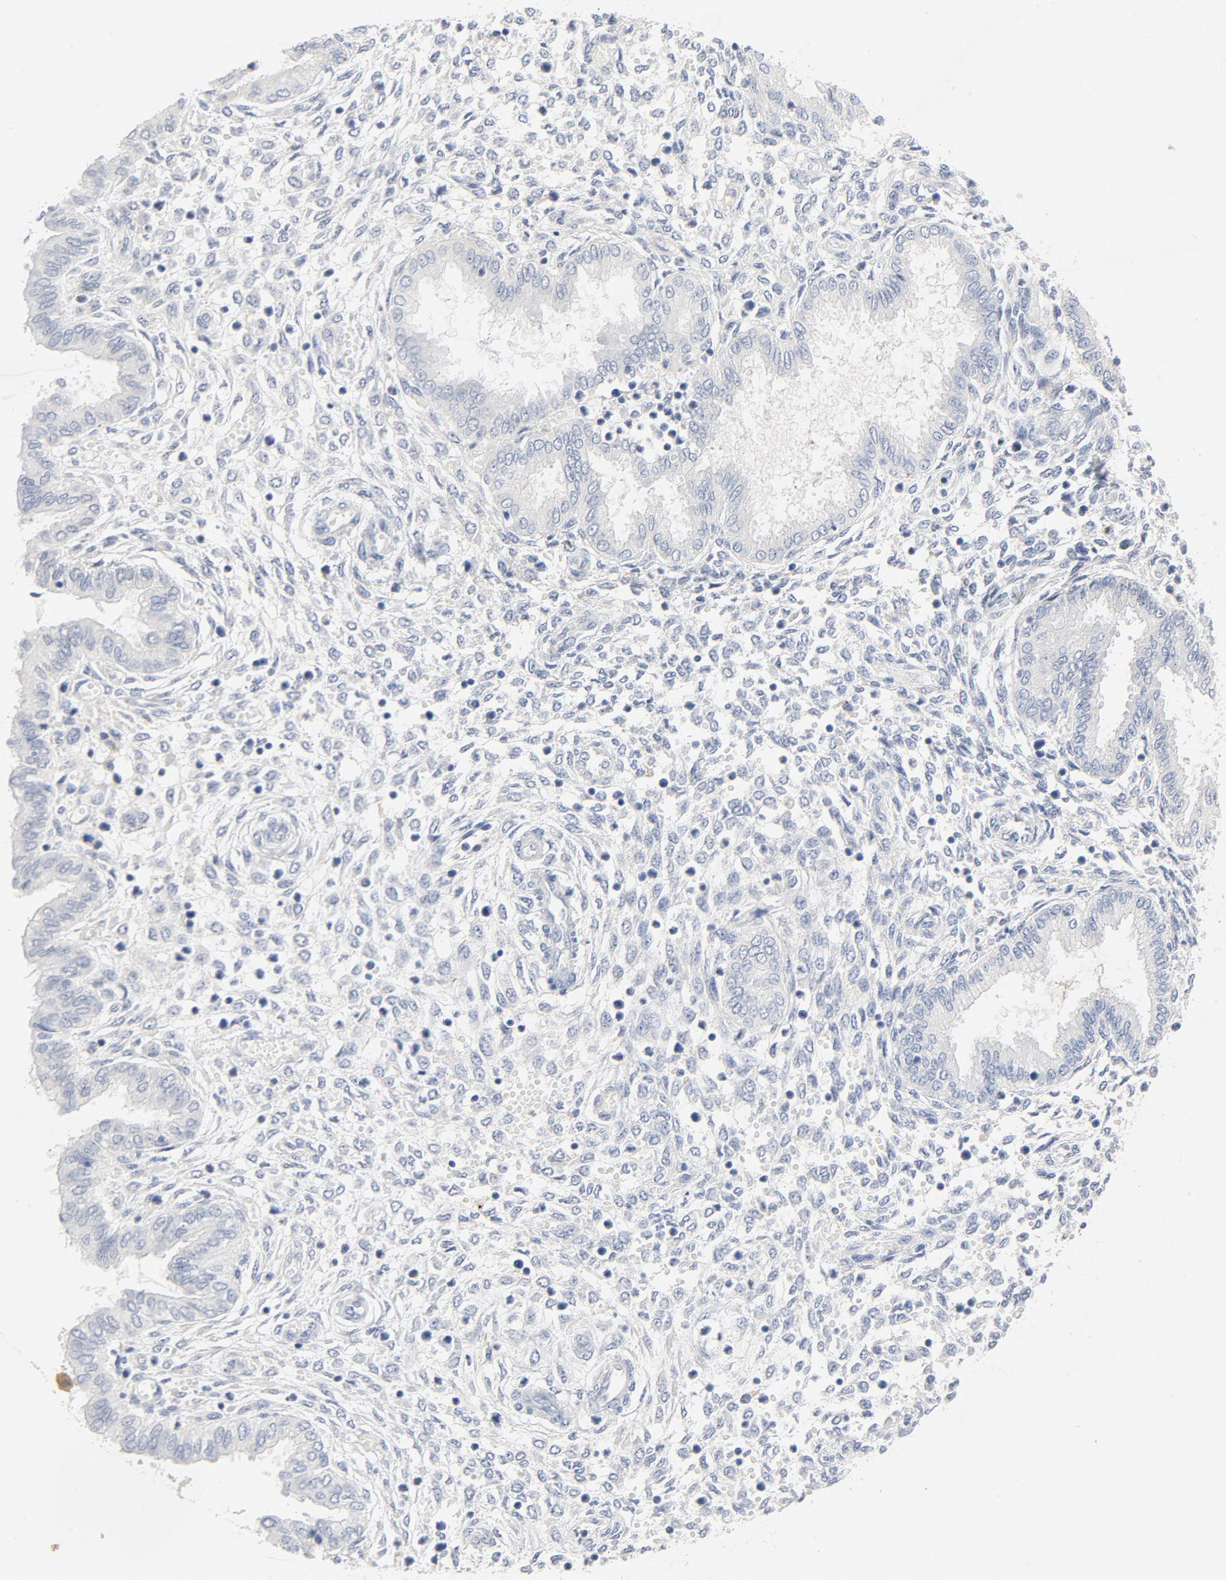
{"staining": {"intensity": "negative", "quantity": "none", "location": "none"}, "tissue": "endometrium", "cell_type": "Cells in endometrial stroma", "image_type": "normal", "snomed": [{"axis": "morphology", "description": "Normal tissue, NOS"}, {"axis": "topography", "description": "Endometrium"}], "caption": "The micrograph reveals no significant positivity in cells in endometrial stroma of endometrium. (DAB (3,3'-diaminobenzidine) IHC with hematoxylin counter stain).", "gene": "STAT1", "patient": {"sex": "female", "age": 33}}